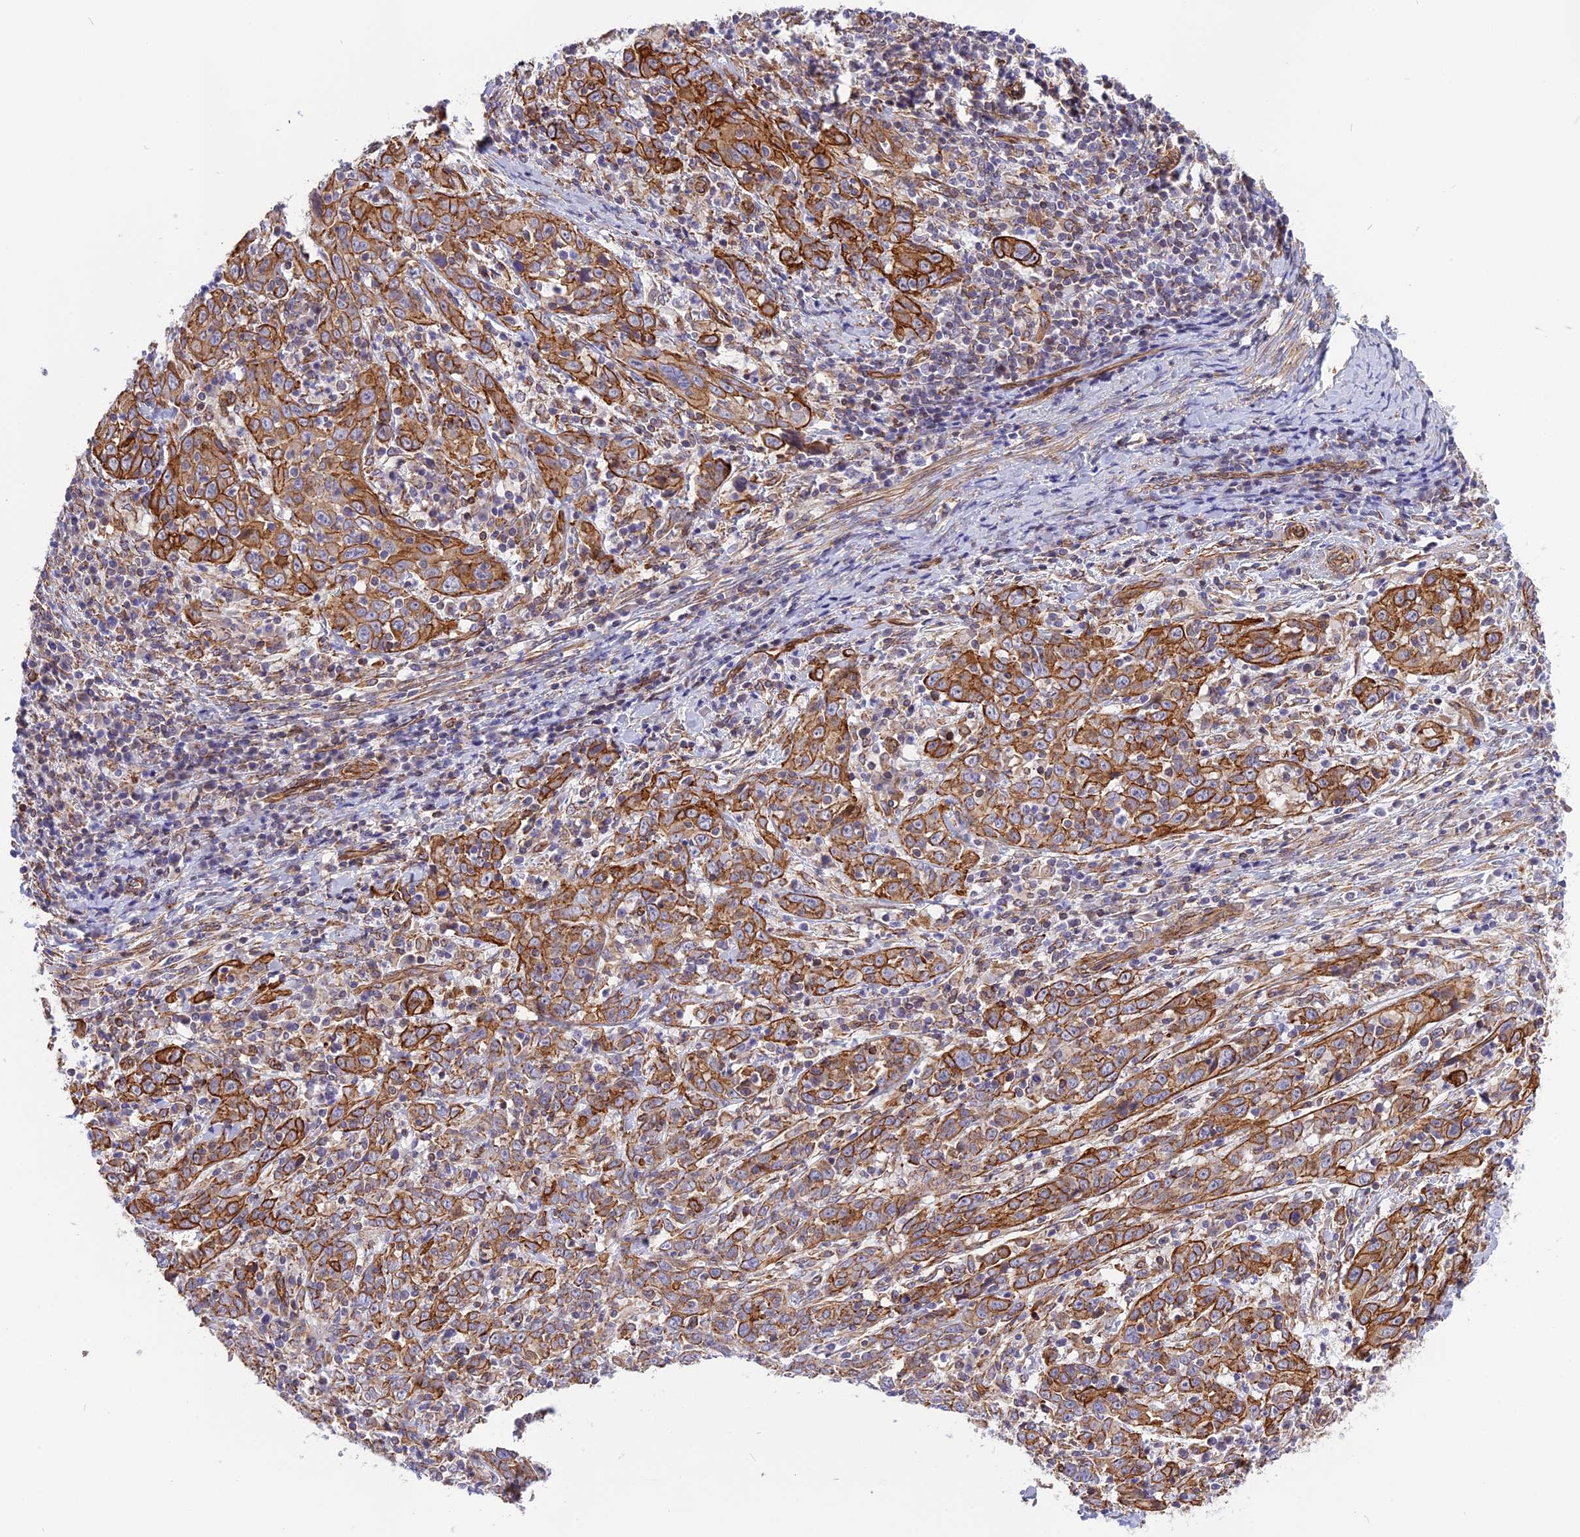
{"staining": {"intensity": "moderate", "quantity": ">75%", "location": "cytoplasmic/membranous"}, "tissue": "cervical cancer", "cell_type": "Tumor cells", "image_type": "cancer", "snomed": [{"axis": "morphology", "description": "Squamous cell carcinoma, NOS"}, {"axis": "topography", "description": "Cervix"}], "caption": "Immunohistochemical staining of squamous cell carcinoma (cervical) shows medium levels of moderate cytoplasmic/membranous staining in about >75% of tumor cells. (Stains: DAB in brown, nuclei in blue, Microscopy: brightfield microscopy at high magnification).", "gene": "R3HDM4", "patient": {"sex": "female", "age": 46}}